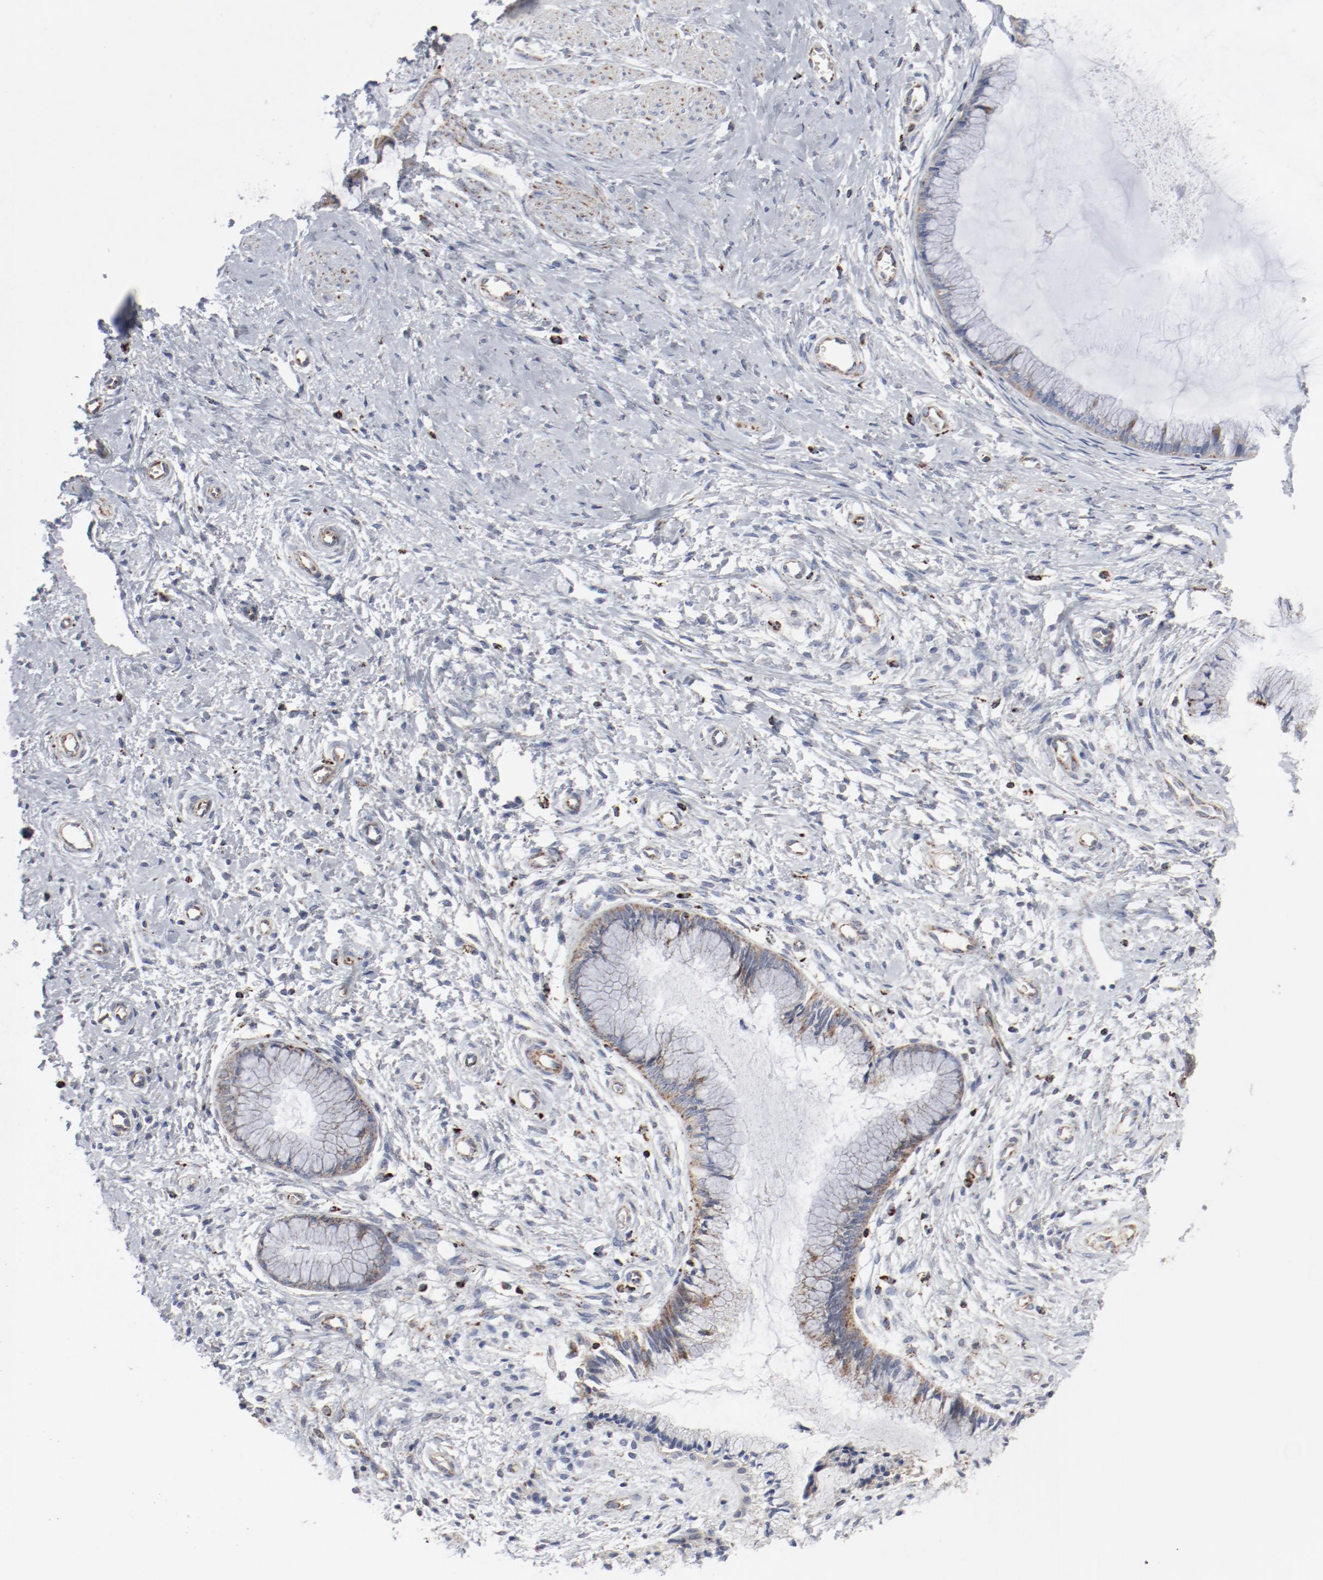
{"staining": {"intensity": "weak", "quantity": ">75%", "location": "cytoplasmic/membranous"}, "tissue": "cervix", "cell_type": "Glandular cells", "image_type": "normal", "snomed": [{"axis": "morphology", "description": "Normal tissue, NOS"}, {"axis": "topography", "description": "Cervix"}], "caption": "Immunohistochemistry staining of normal cervix, which shows low levels of weak cytoplasmic/membranous positivity in about >75% of glandular cells indicating weak cytoplasmic/membranous protein positivity. The staining was performed using DAB (brown) for protein detection and nuclei were counterstained in hematoxylin (blue).", "gene": "SETD3", "patient": {"sex": "female", "age": 27}}